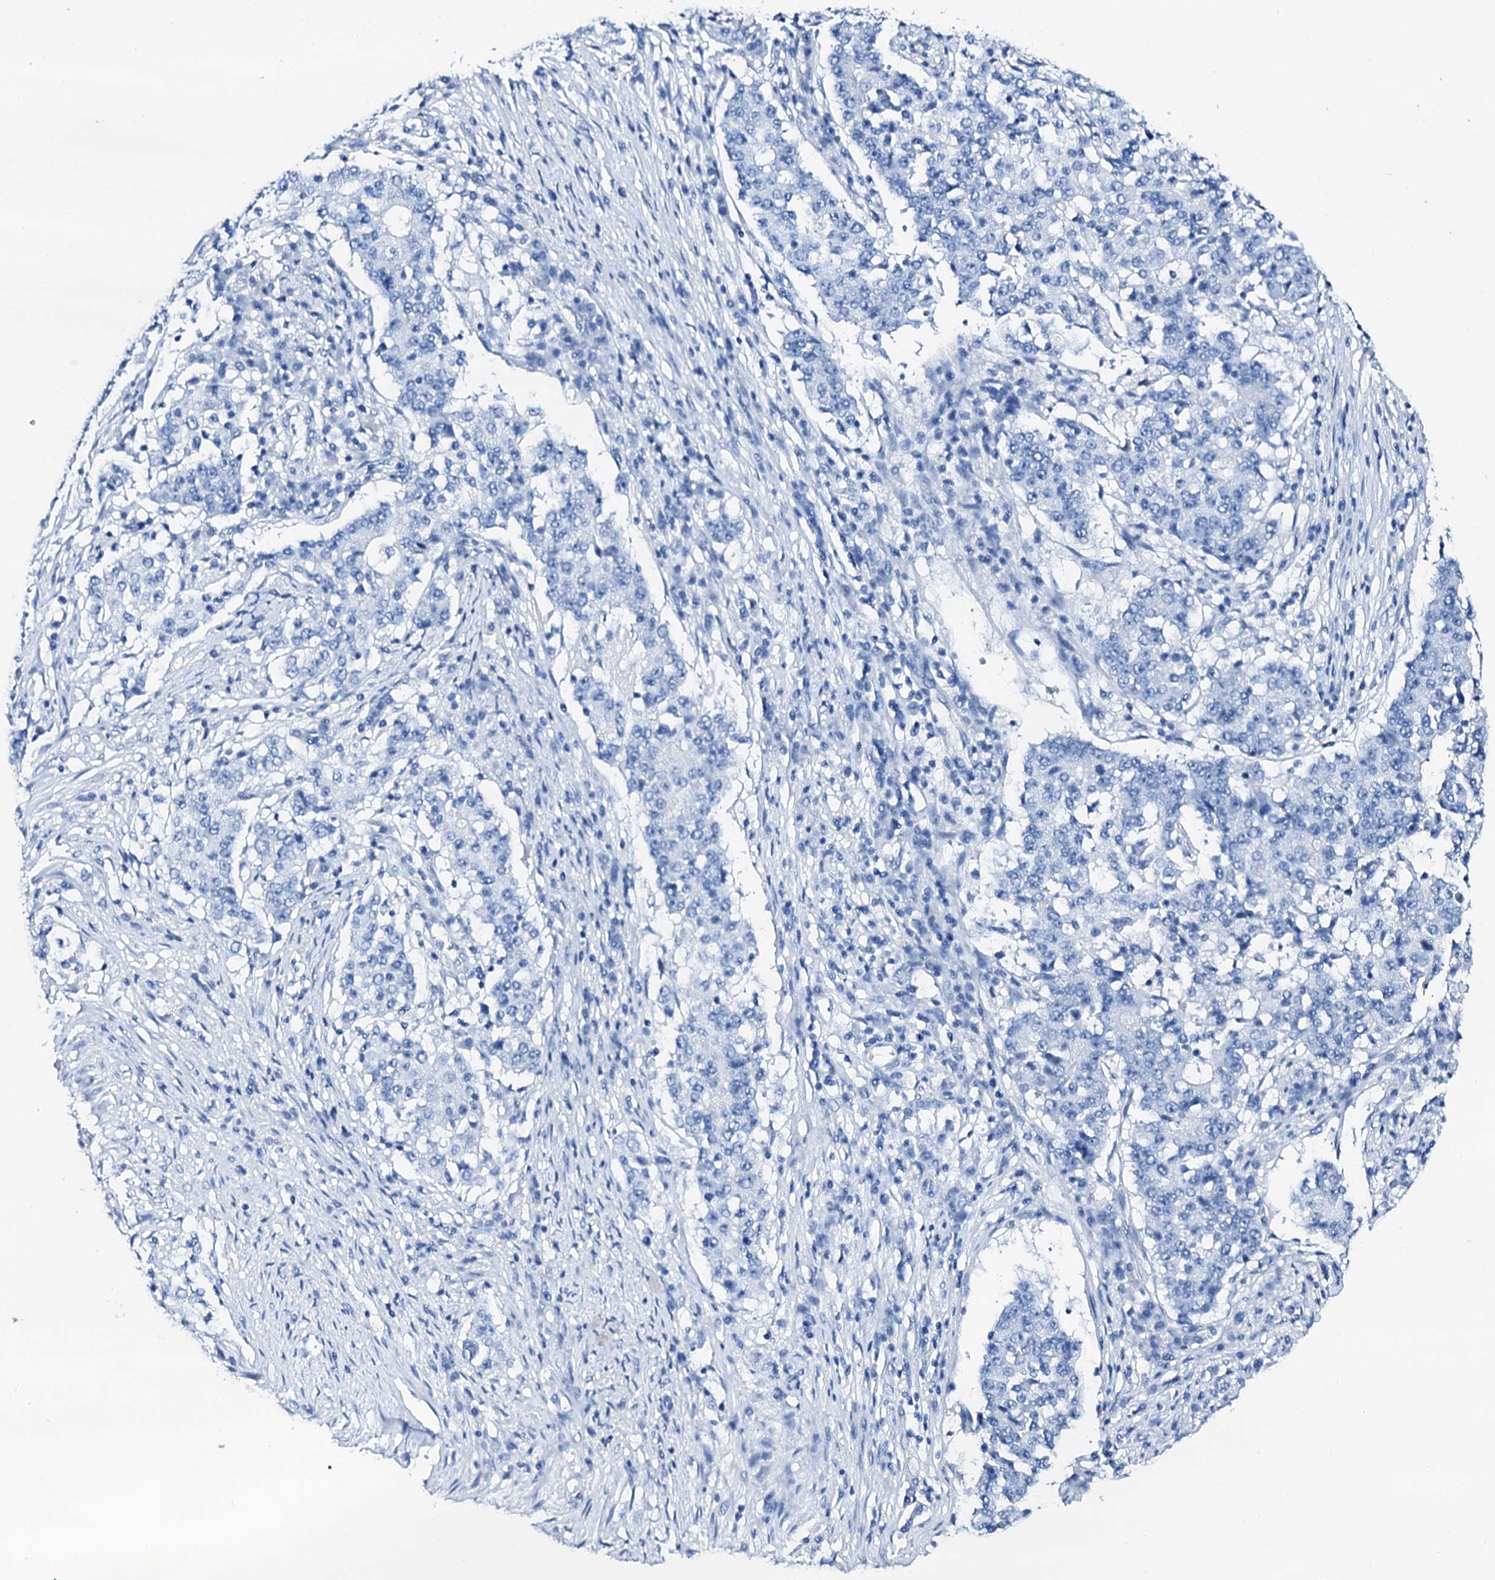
{"staining": {"intensity": "negative", "quantity": "none", "location": "none"}, "tissue": "stomach cancer", "cell_type": "Tumor cells", "image_type": "cancer", "snomed": [{"axis": "morphology", "description": "Adenocarcinoma, NOS"}, {"axis": "topography", "description": "Stomach"}], "caption": "Protein analysis of adenocarcinoma (stomach) displays no significant positivity in tumor cells.", "gene": "PTH", "patient": {"sex": "male", "age": 59}}